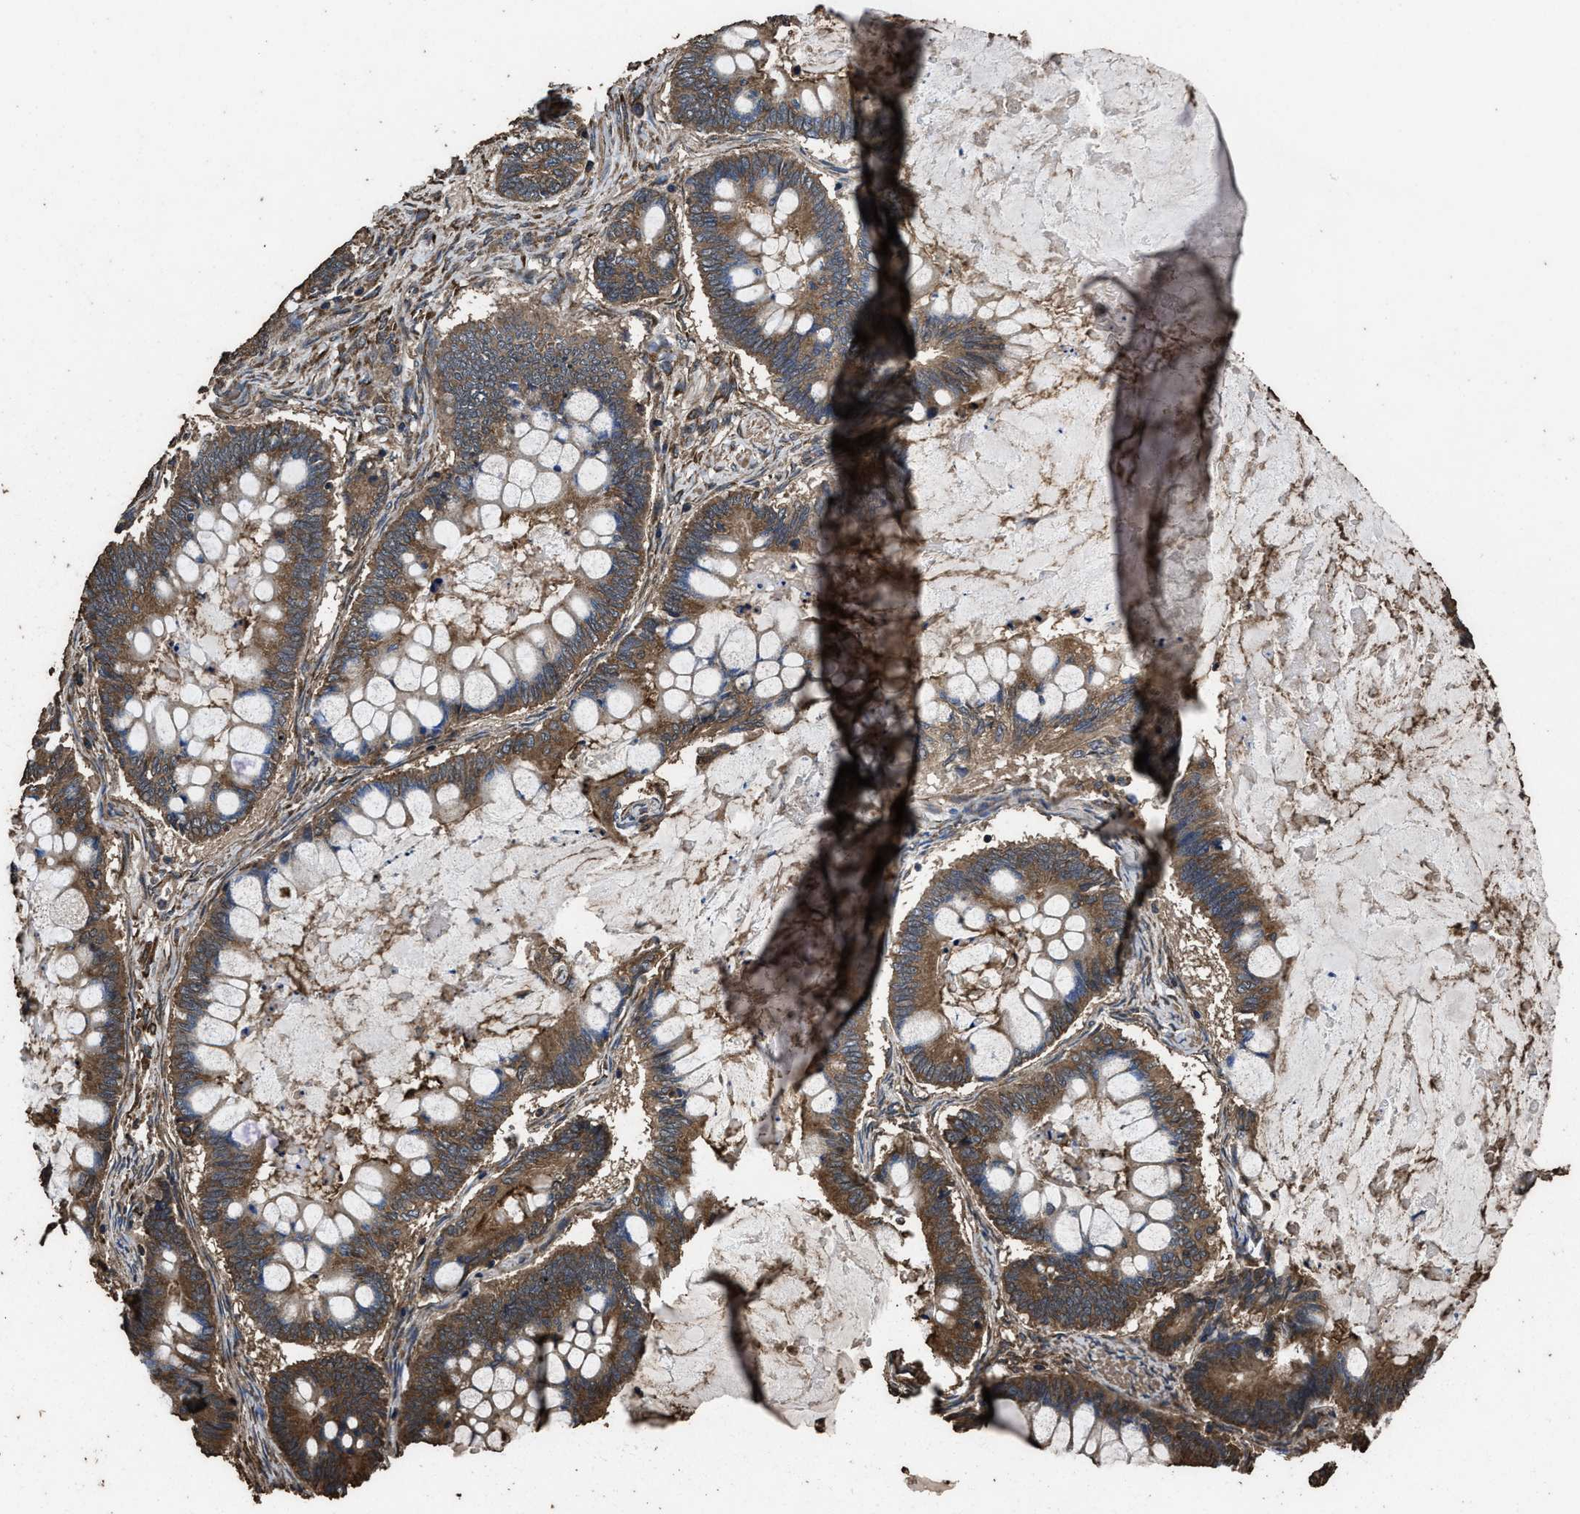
{"staining": {"intensity": "moderate", "quantity": ">75%", "location": "cytoplasmic/membranous"}, "tissue": "ovarian cancer", "cell_type": "Tumor cells", "image_type": "cancer", "snomed": [{"axis": "morphology", "description": "Cystadenocarcinoma, mucinous, NOS"}, {"axis": "topography", "description": "Ovary"}], "caption": "Moderate cytoplasmic/membranous staining is appreciated in approximately >75% of tumor cells in mucinous cystadenocarcinoma (ovarian).", "gene": "ZMYND19", "patient": {"sex": "female", "age": 61}}